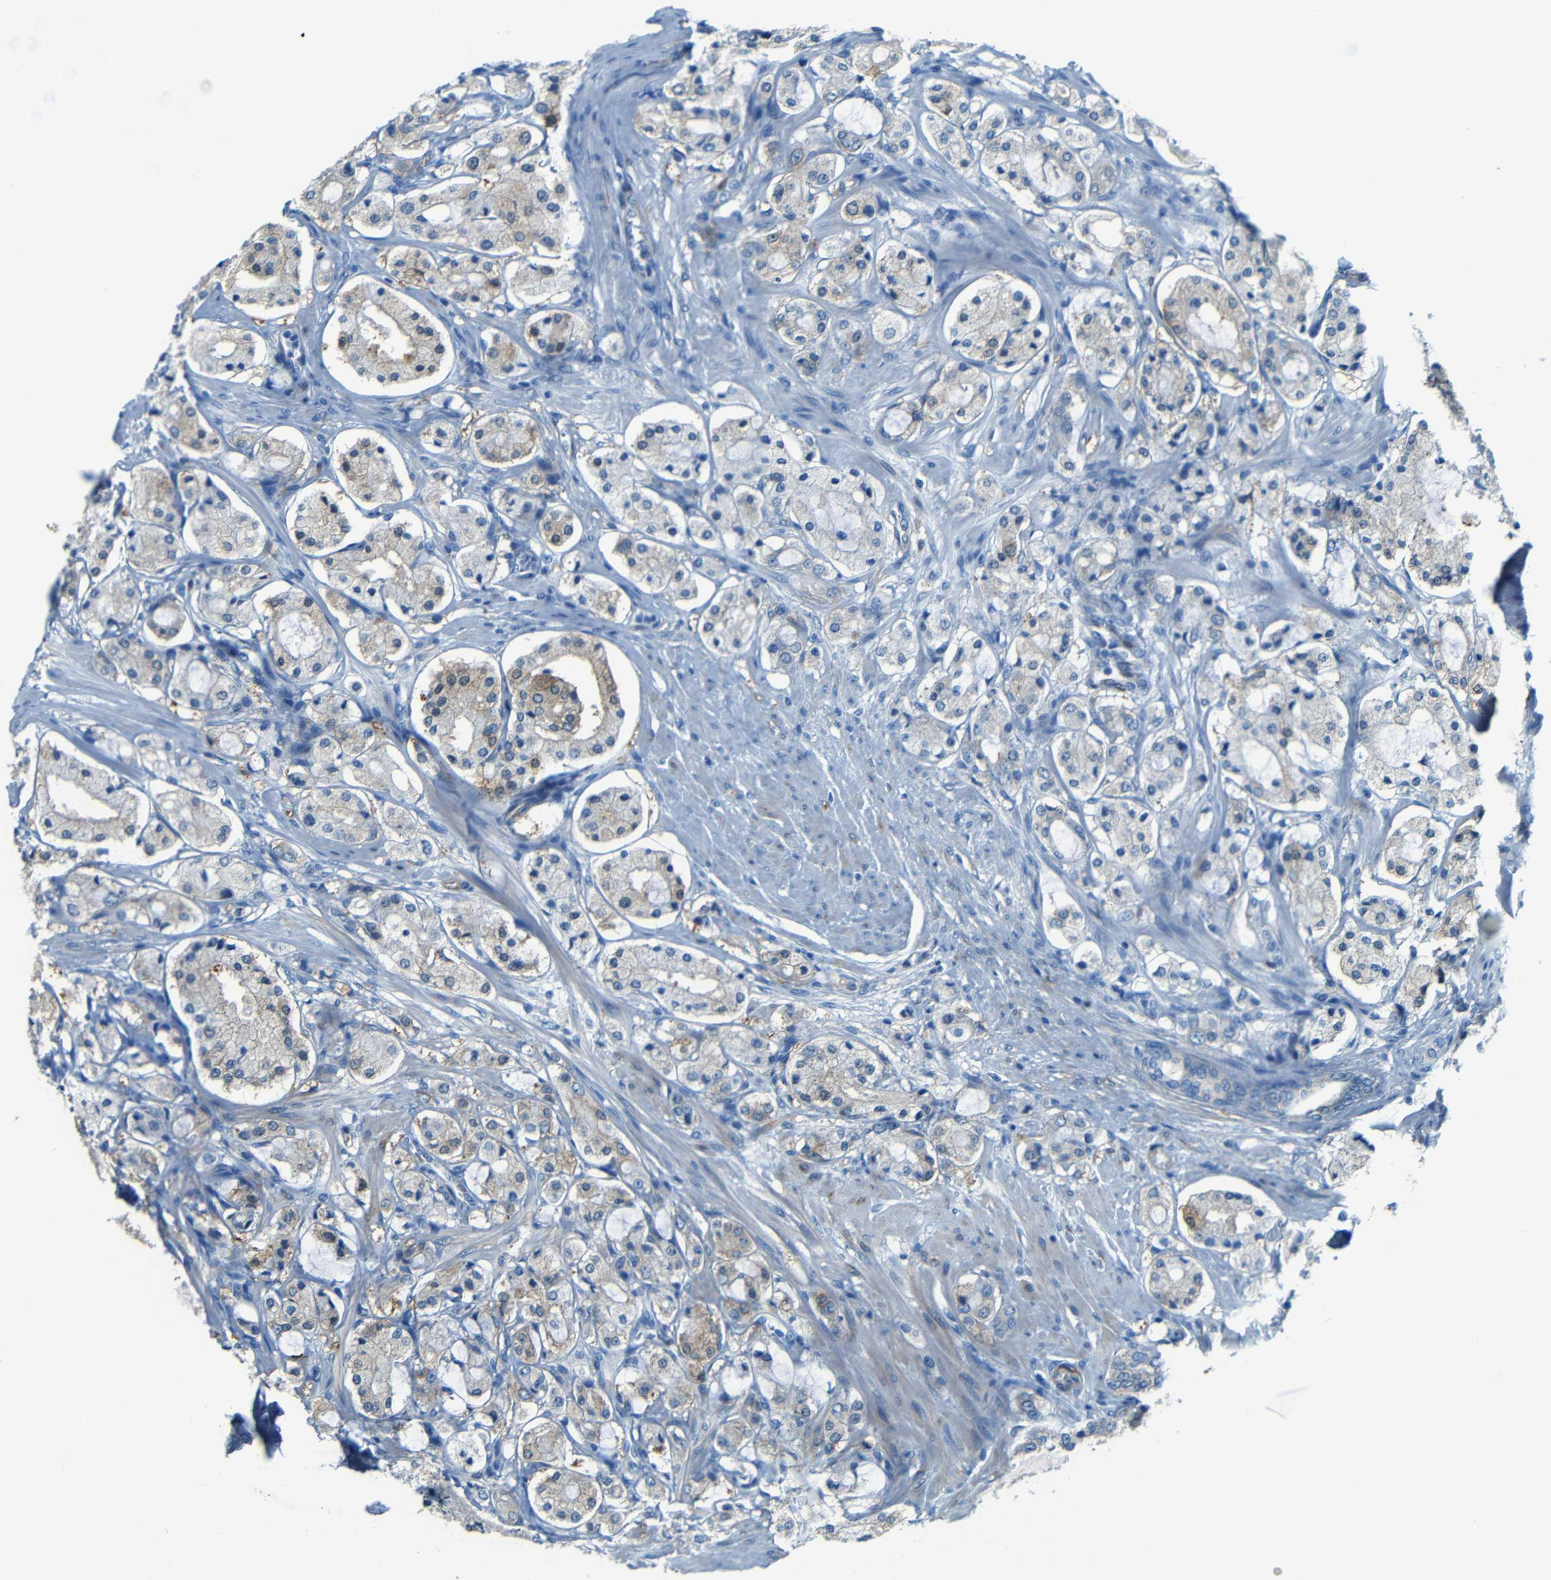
{"staining": {"intensity": "moderate", "quantity": "25%-75%", "location": "cytoplasmic/membranous"}, "tissue": "prostate cancer", "cell_type": "Tumor cells", "image_type": "cancer", "snomed": [{"axis": "morphology", "description": "Adenocarcinoma, High grade"}, {"axis": "topography", "description": "Prostate"}], "caption": "DAB immunohistochemical staining of high-grade adenocarcinoma (prostate) exhibits moderate cytoplasmic/membranous protein expression in approximately 25%-75% of tumor cells. Ihc stains the protein in brown and the nuclei are stained blue.", "gene": "MAP2", "patient": {"sex": "male", "age": 65}}